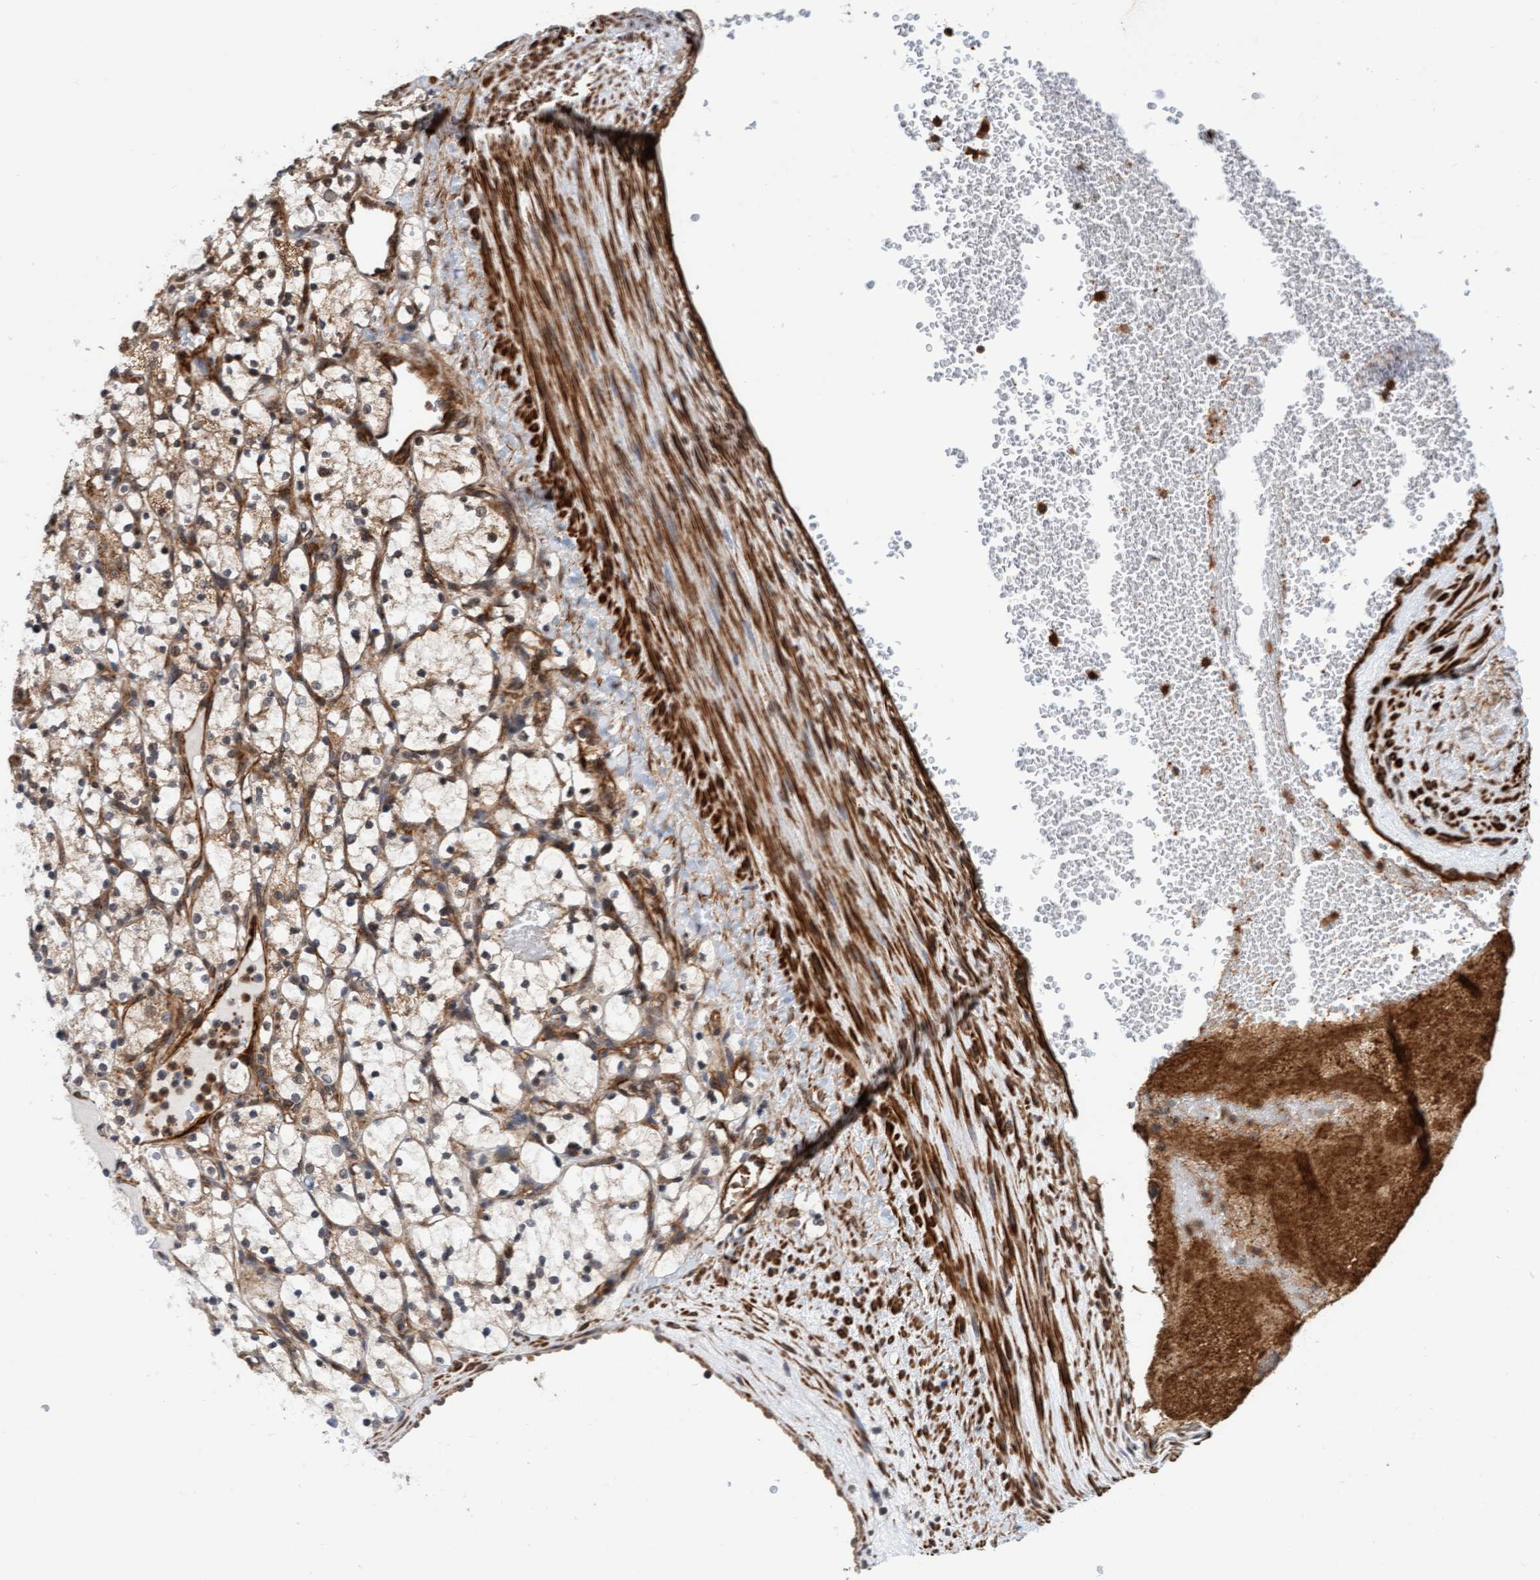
{"staining": {"intensity": "moderate", "quantity": "25%-75%", "location": "cytoplasmic/membranous"}, "tissue": "renal cancer", "cell_type": "Tumor cells", "image_type": "cancer", "snomed": [{"axis": "morphology", "description": "Adenocarcinoma, NOS"}, {"axis": "topography", "description": "Kidney"}], "caption": "High-magnification brightfield microscopy of renal adenocarcinoma stained with DAB (brown) and counterstained with hematoxylin (blue). tumor cells exhibit moderate cytoplasmic/membranous positivity is identified in about25%-75% of cells.", "gene": "STXBP4", "patient": {"sex": "female", "age": 69}}